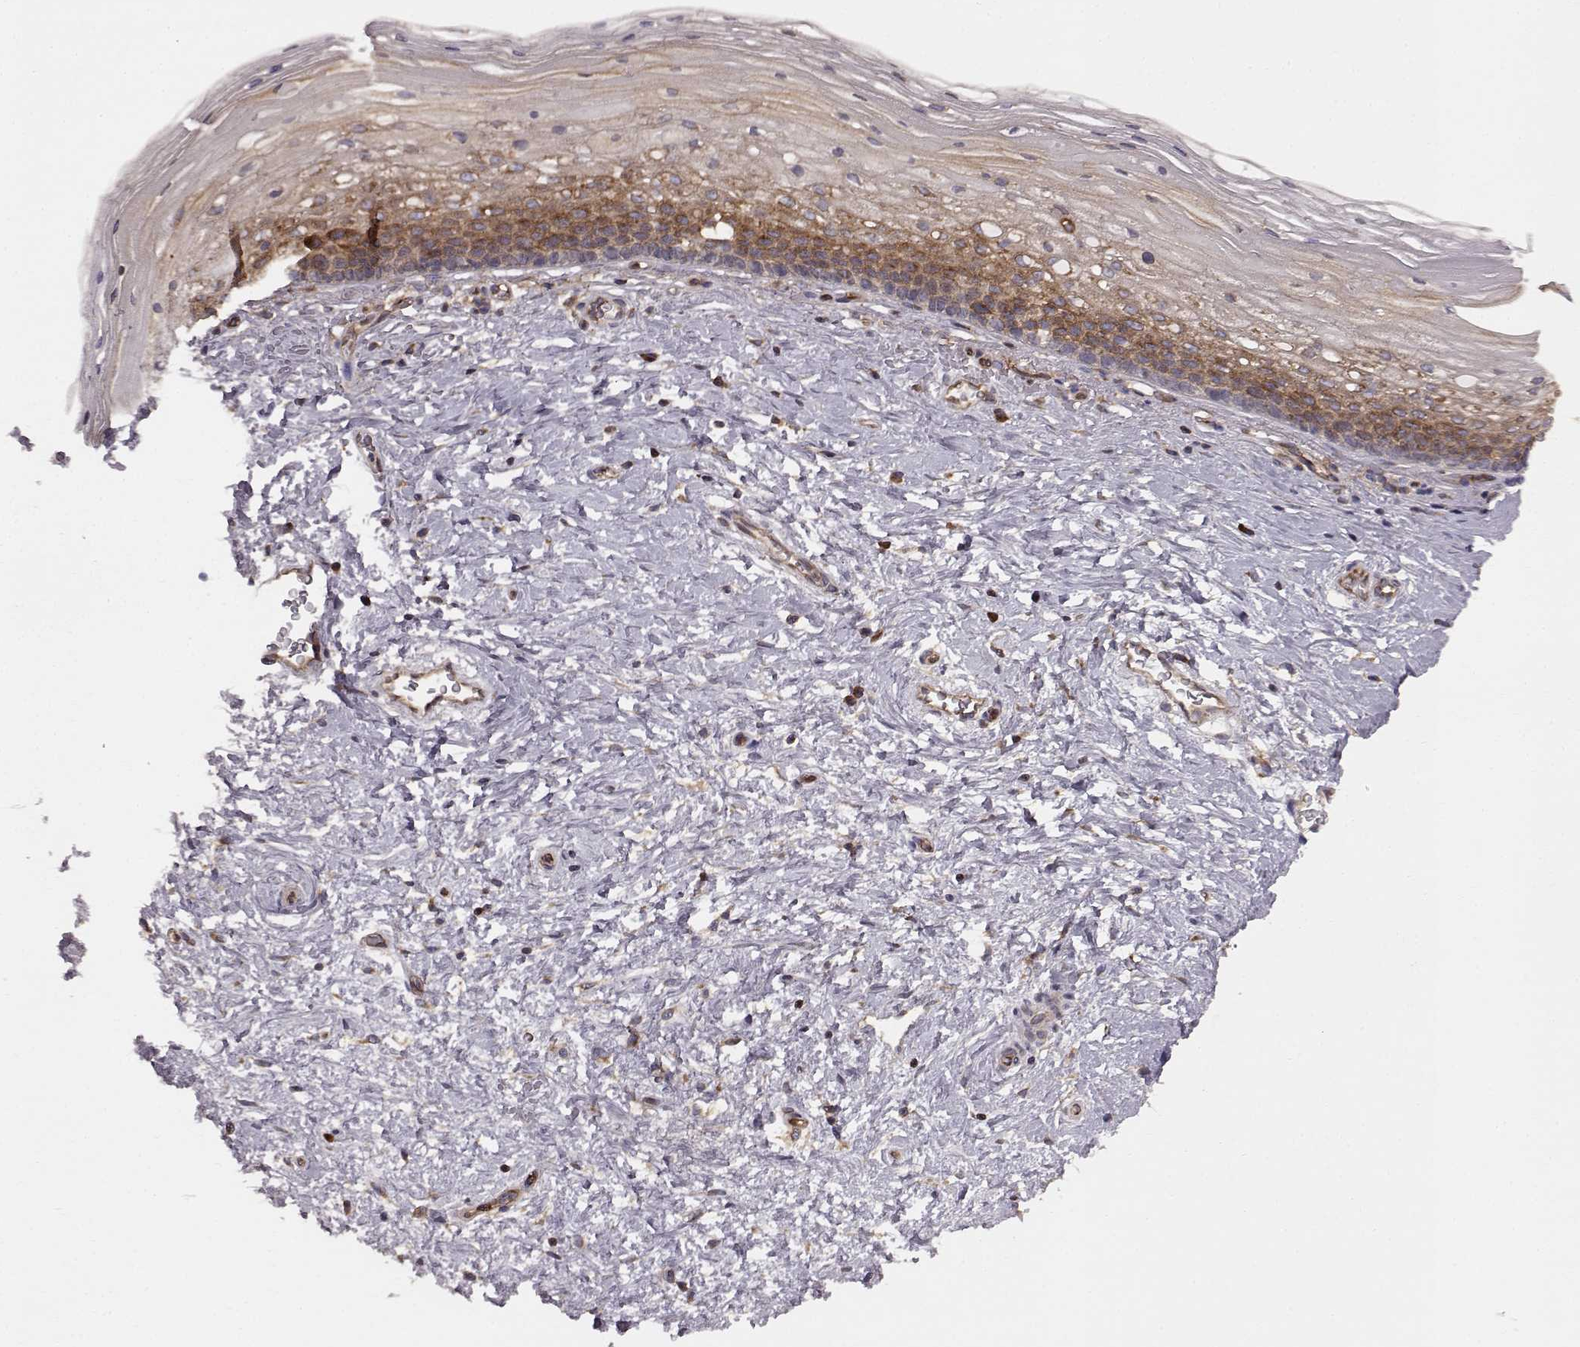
{"staining": {"intensity": "moderate", "quantity": "25%-75%", "location": "cytoplasmic/membranous"}, "tissue": "cervix", "cell_type": "Glandular cells", "image_type": "normal", "snomed": [{"axis": "morphology", "description": "Normal tissue, NOS"}, {"axis": "topography", "description": "Cervix"}], "caption": "Normal cervix reveals moderate cytoplasmic/membranous positivity in about 25%-75% of glandular cells.", "gene": "RABGAP1", "patient": {"sex": "female", "age": 34}}